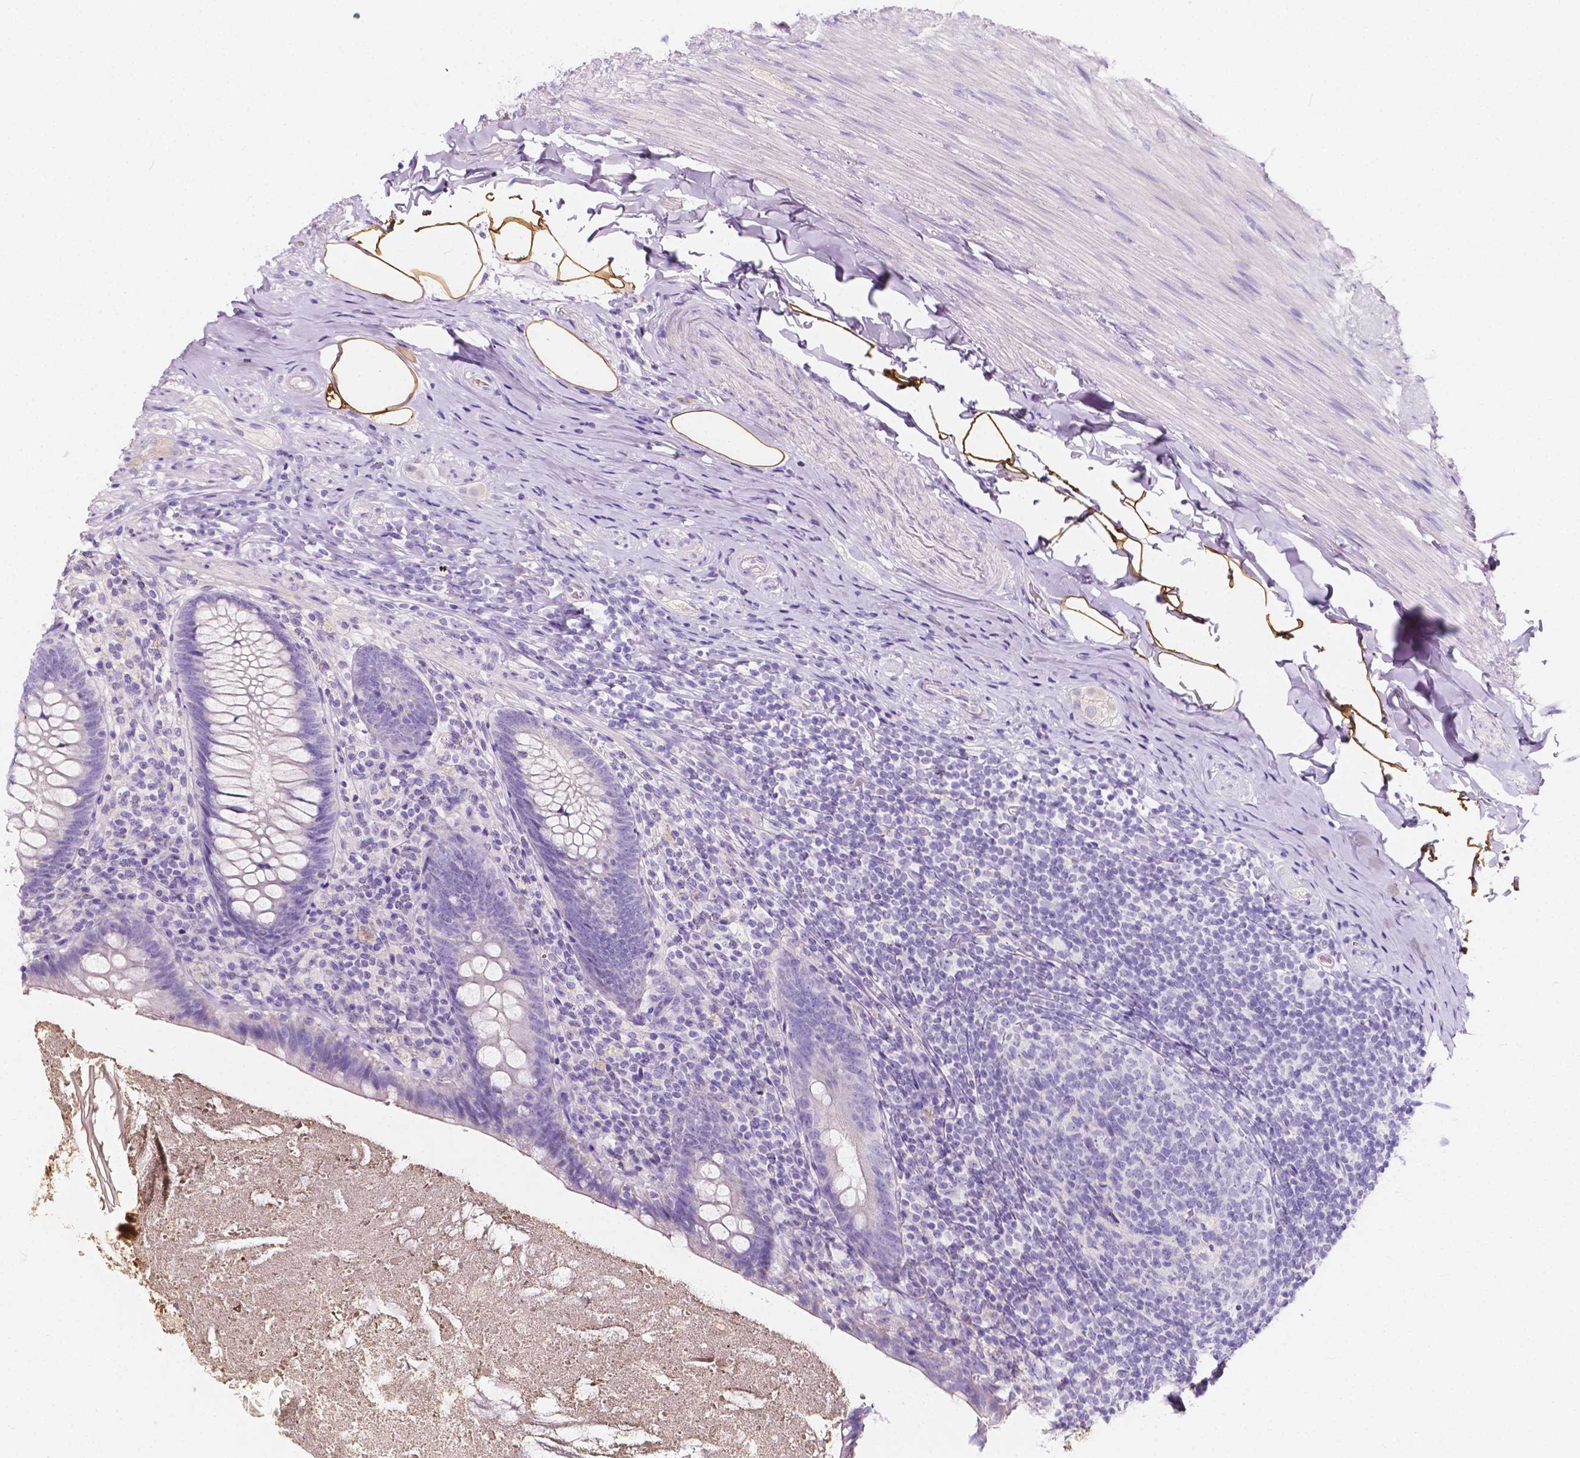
{"staining": {"intensity": "negative", "quantity": "none", "location": "none"}, "tissue": "appendix", "cell_type": "Glandular cells", "image_type": "normal", "snomed": [{"axis": "morphology", "description": "Normal tissue, NOS"}, {"axis": "topography", "description": "Appendix"}], "caption": "This is an immunohistochemistry photomicrograph of unremarkable appendix. There is no expression in glandular cells.", "gene": "CLSTN2", "patient": {"sex": "male", "age": 47}}